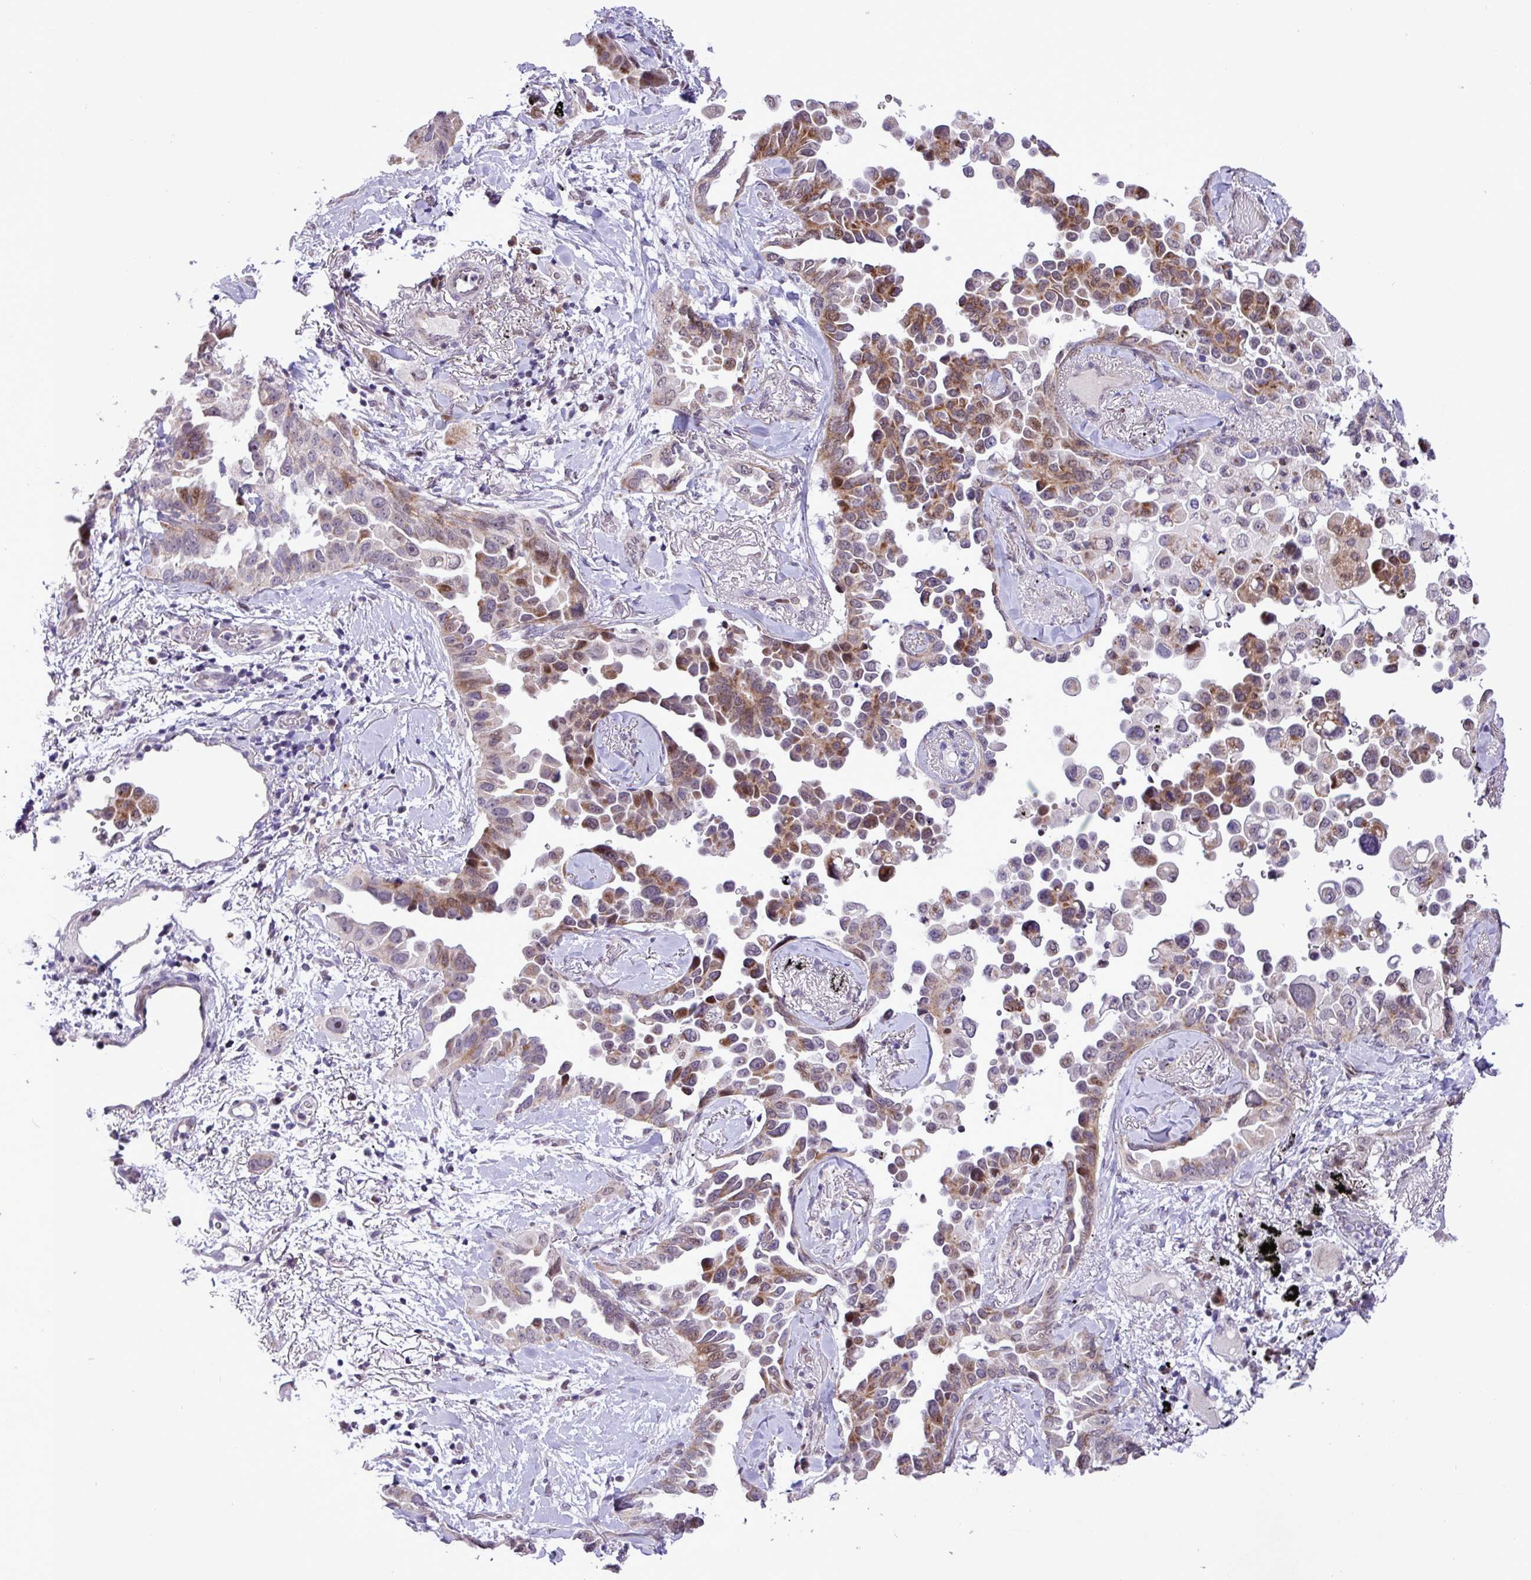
{"staining": {"intensity": "moderate", "quantity": ">75%", "location": "cytoplasmic/membranous,nuclear"}, "tissue": "lung cancer", "cell_type": "Tumor cells", "image_type": "cancer", "snomed": [{"axis": "morphology", "description": "Adenocarcinoma, NOS"}, {"axis": "topography", "description": "Lung"}], "caption": "A micrograph showing moderate cytoplasmic/membranous and nuclear expression in approximately >75% of tumor cells in lung adenocarcinoma, as visualized by brown immunohistochemical staining.", "gene": "ZNF354A", "patient": {"sex": "female", "age": 67}}